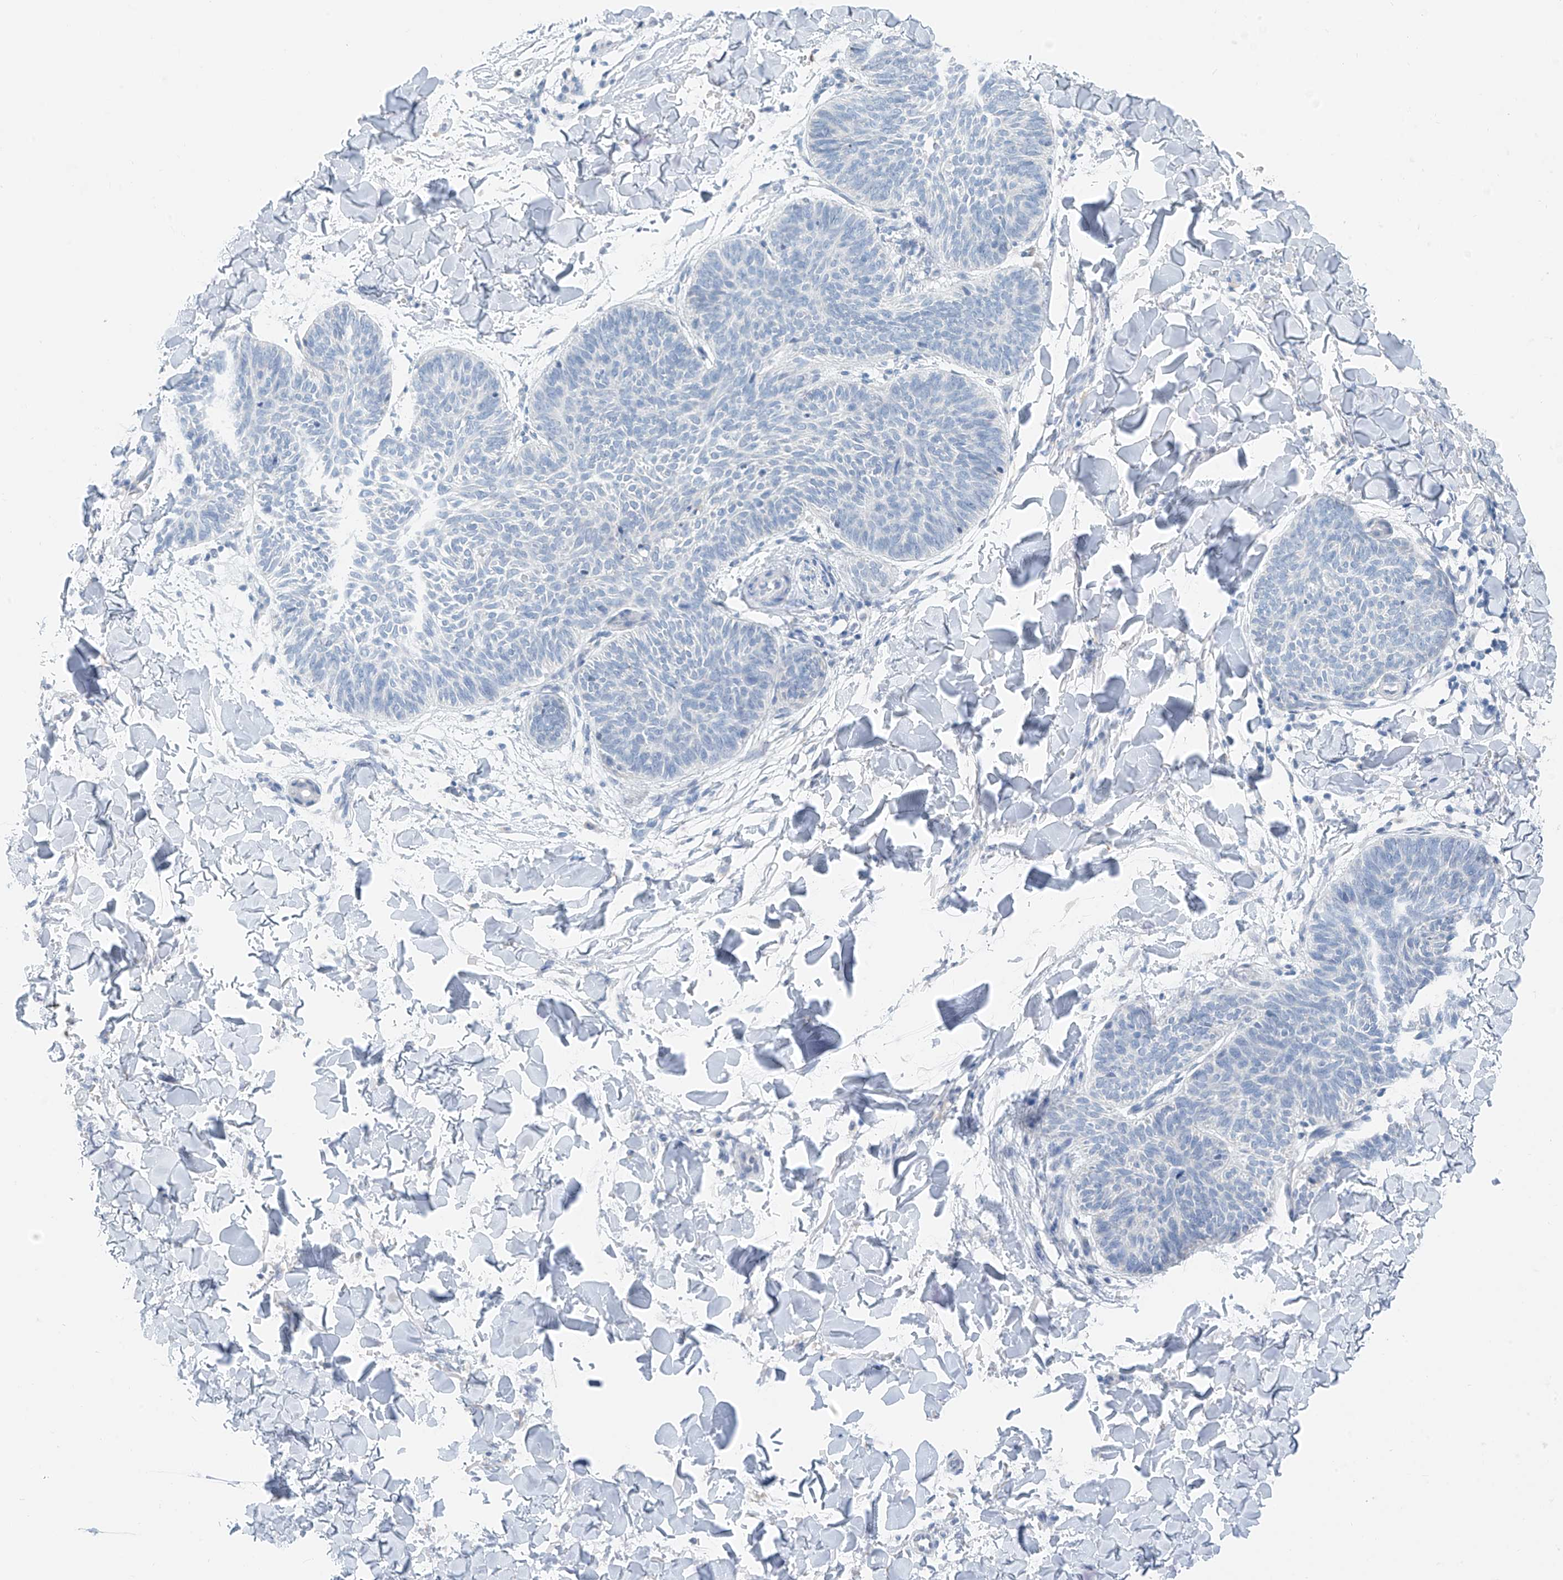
{"staining": {"intensity": "negative", "quantity": "none", "location": "none"}, "tissue": "skin cancer", "cell_type": "Tumor cells", "image_type": "cancer", "snomed": [{"axis": "morphology", "description": "Normal tissue, NOS"}, {"axis": "morphology", "description": "Basal cell carcinoma"}, {"axis": "topography", "description": "Skin"}], "caption": "An immunohistochemistry image of skin basal cell carcinoma is shown. There is no staining in tumor cells of skin basal cell carcinoma. (Immunohistochemistry, brightfield microscopy, high magnification).", "gene": "CYP4V2", "patient": {"sex": "male", "age": 50}}